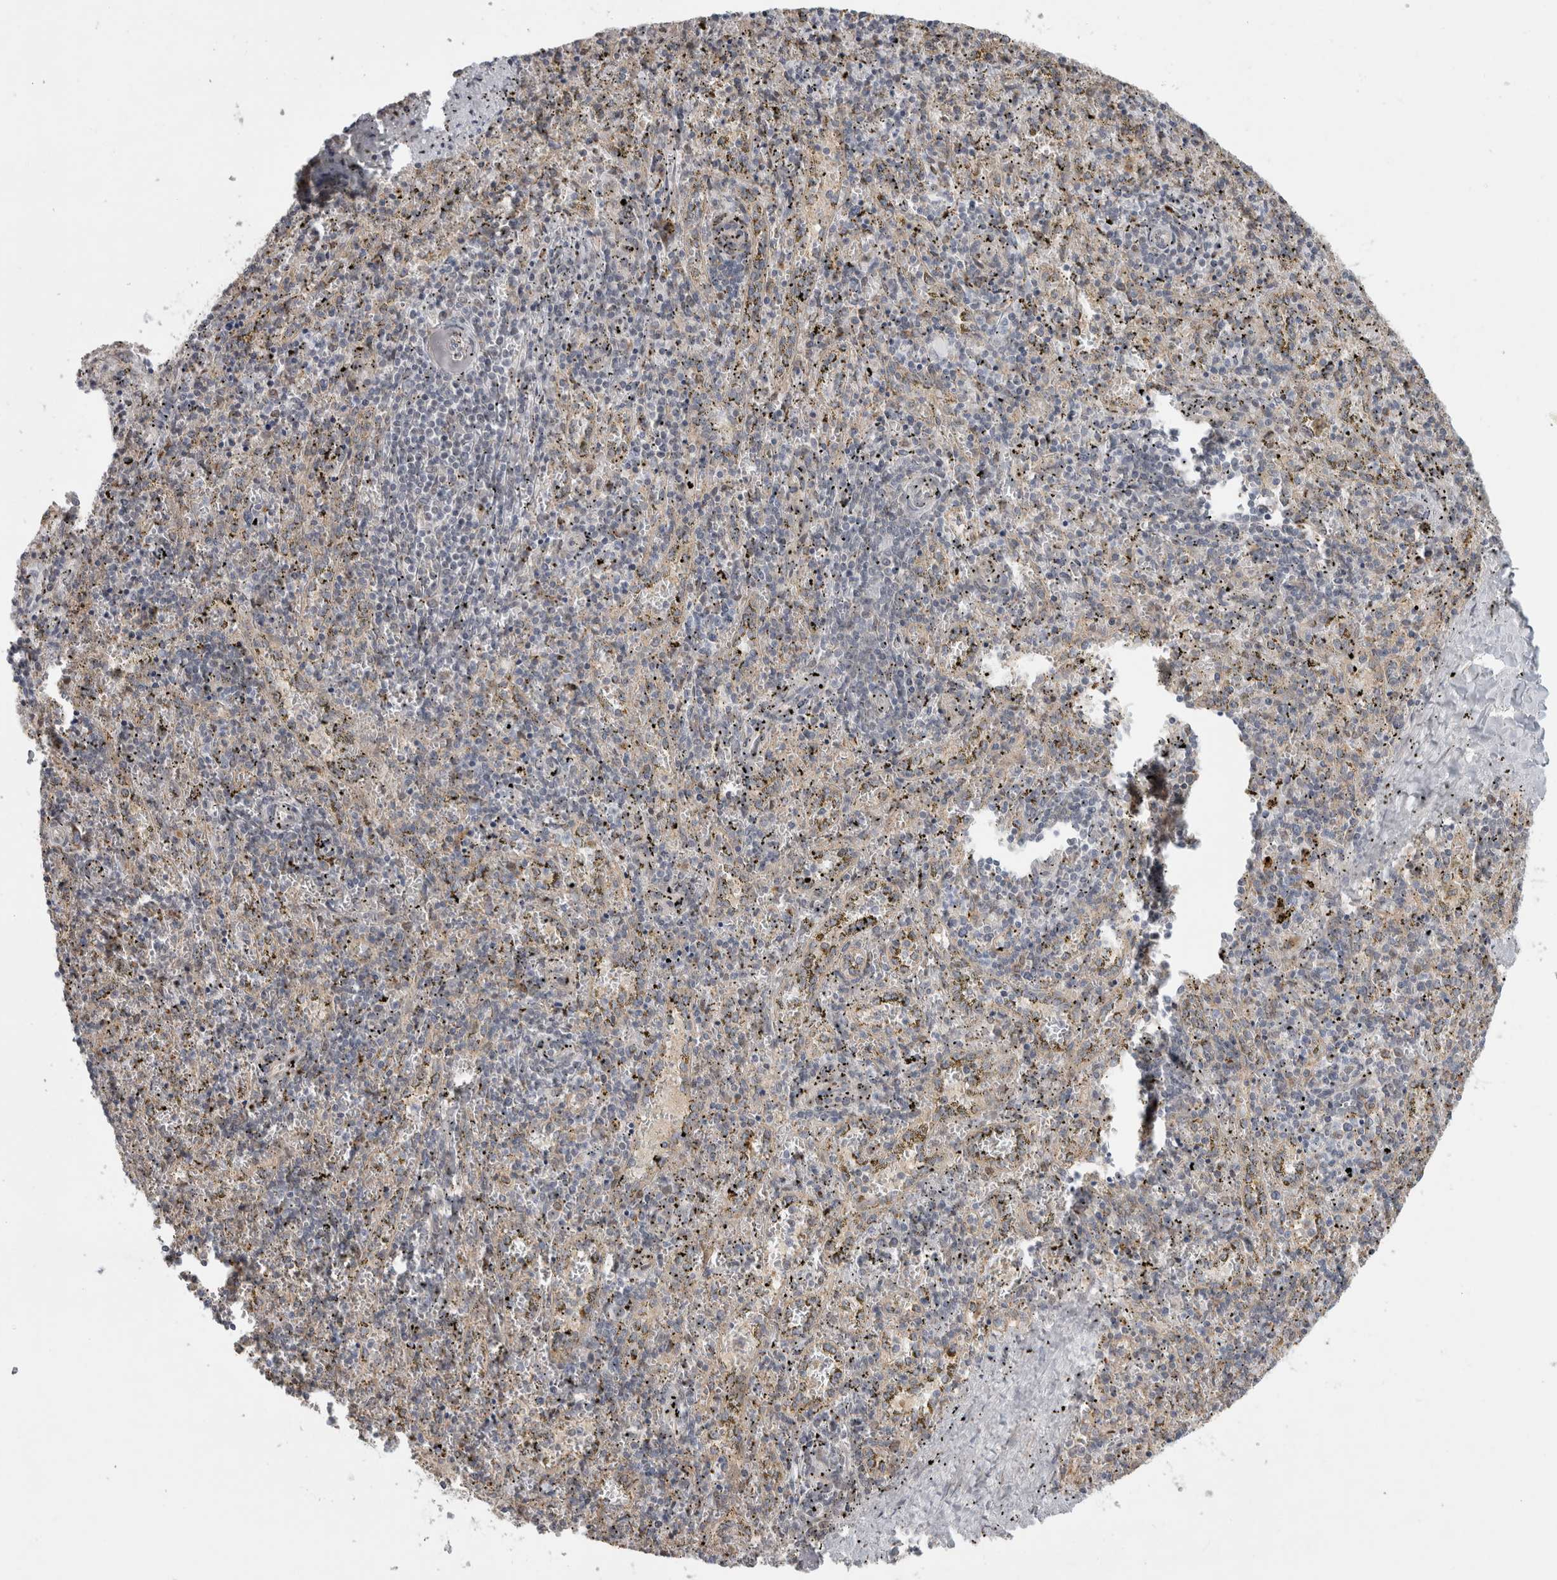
{"staining": {"intensity": "negative", "quantity": "none", "location": "none"}, "tissue": "spleen", "cell_type": "Cells in red pulp", "image_type": "normal", "snomed": [{"axis": "morphology", "description": "Normal tissue, NOS"}, {"axis": "topography", "description": "Spleen"}], "caption": "Immunohistochemical staining of normal human spleen displays no significant staining in cells in red pulp.", "gene": "NAB2", "patient": {"sex": "male", "age": 11}}